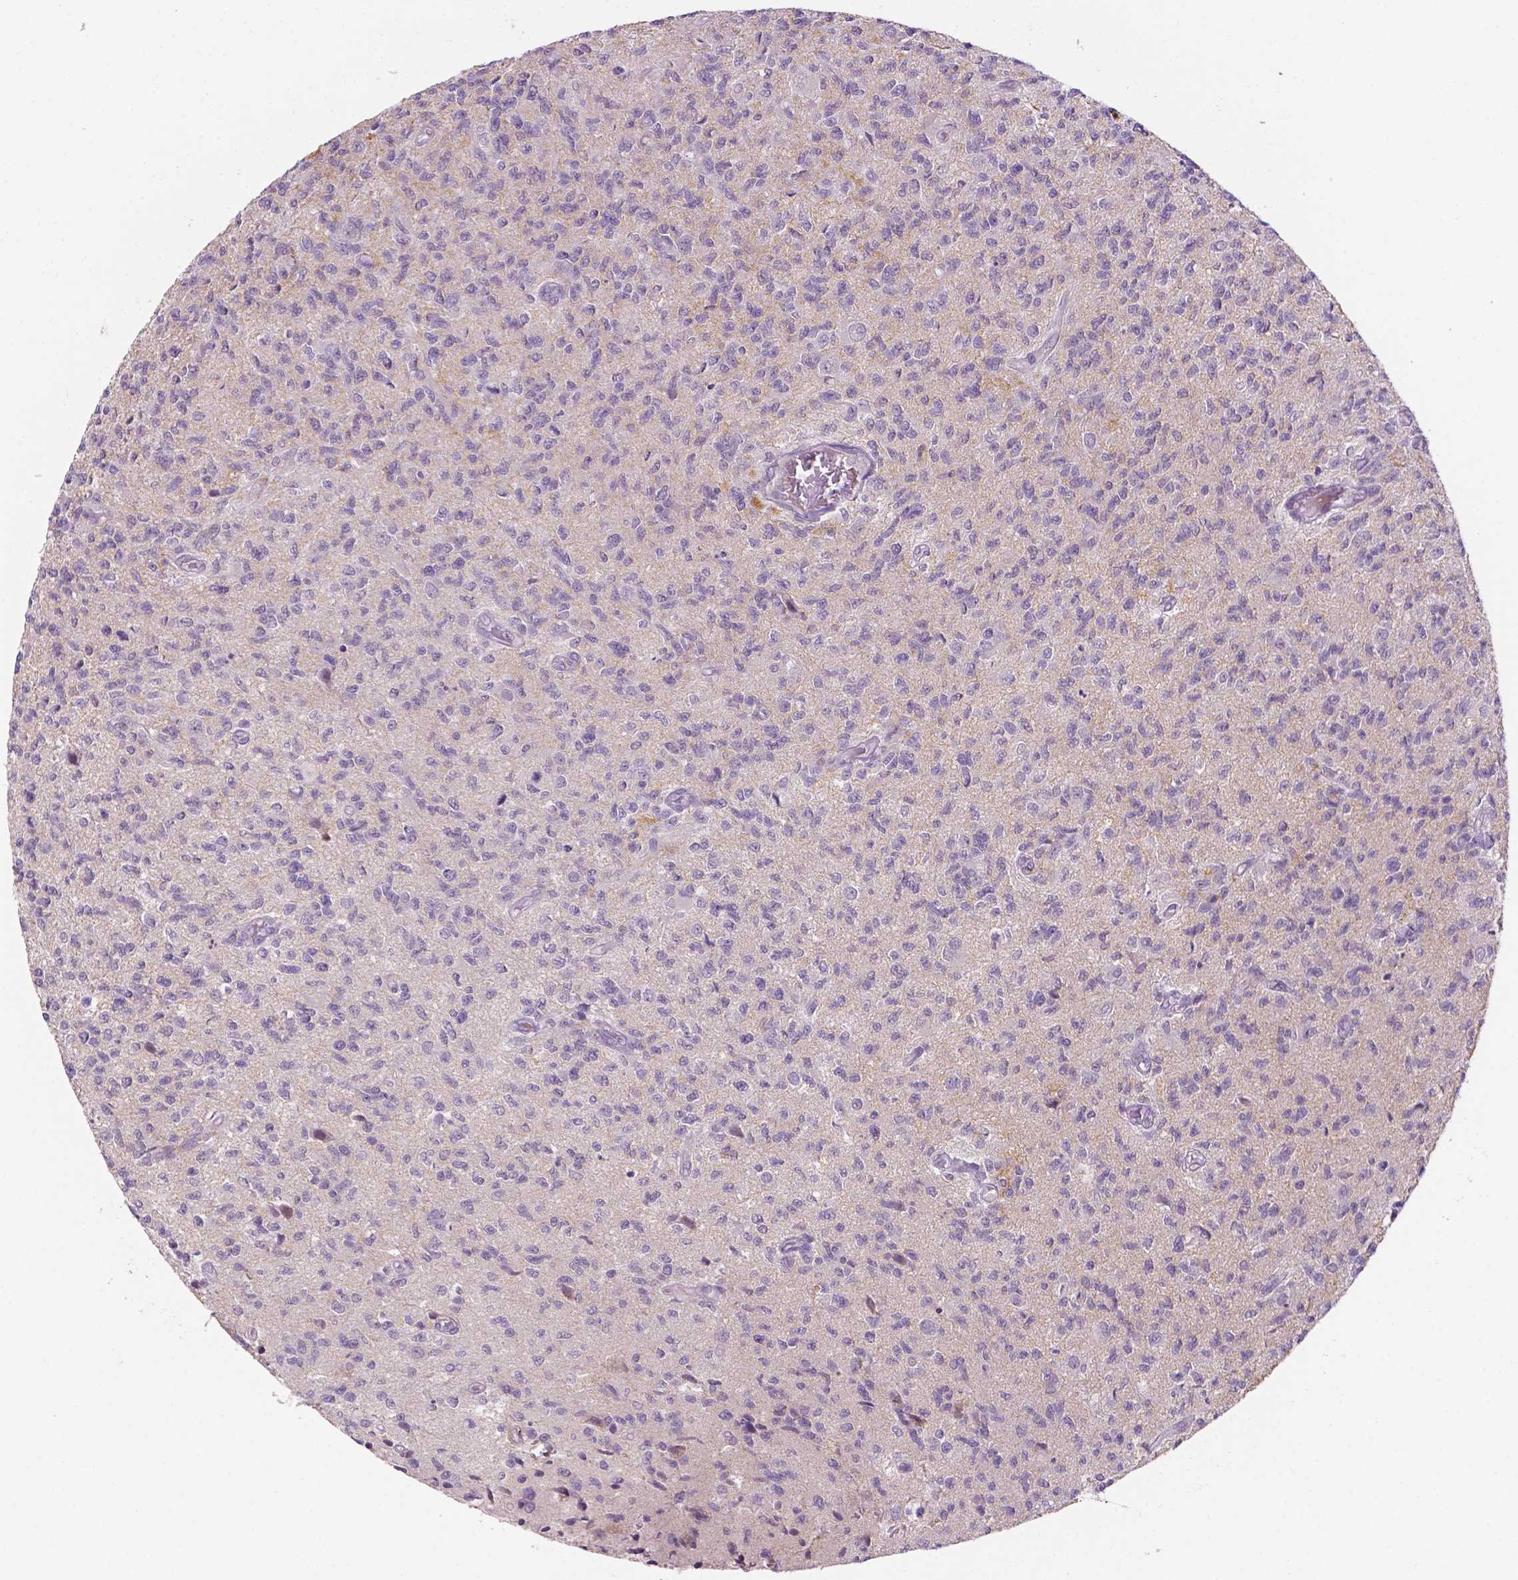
{"staining": {"intensity": "negative", "quantity": "none", "location": "none"}, "tissue": "glioma", "cell_type": "Tumor cells", "image_type": "cancer", "snomed": [{"axis": "morphology", "description": "Glioma, malignant, High grade"}, {"axis": "topography", "description": "Brain"}], "caption": "Tumor cells show no significant protein positivity in malignant high-grade glioma.", "gene": "FBLN1", "patient": {"sex": "male", "age": 56}}